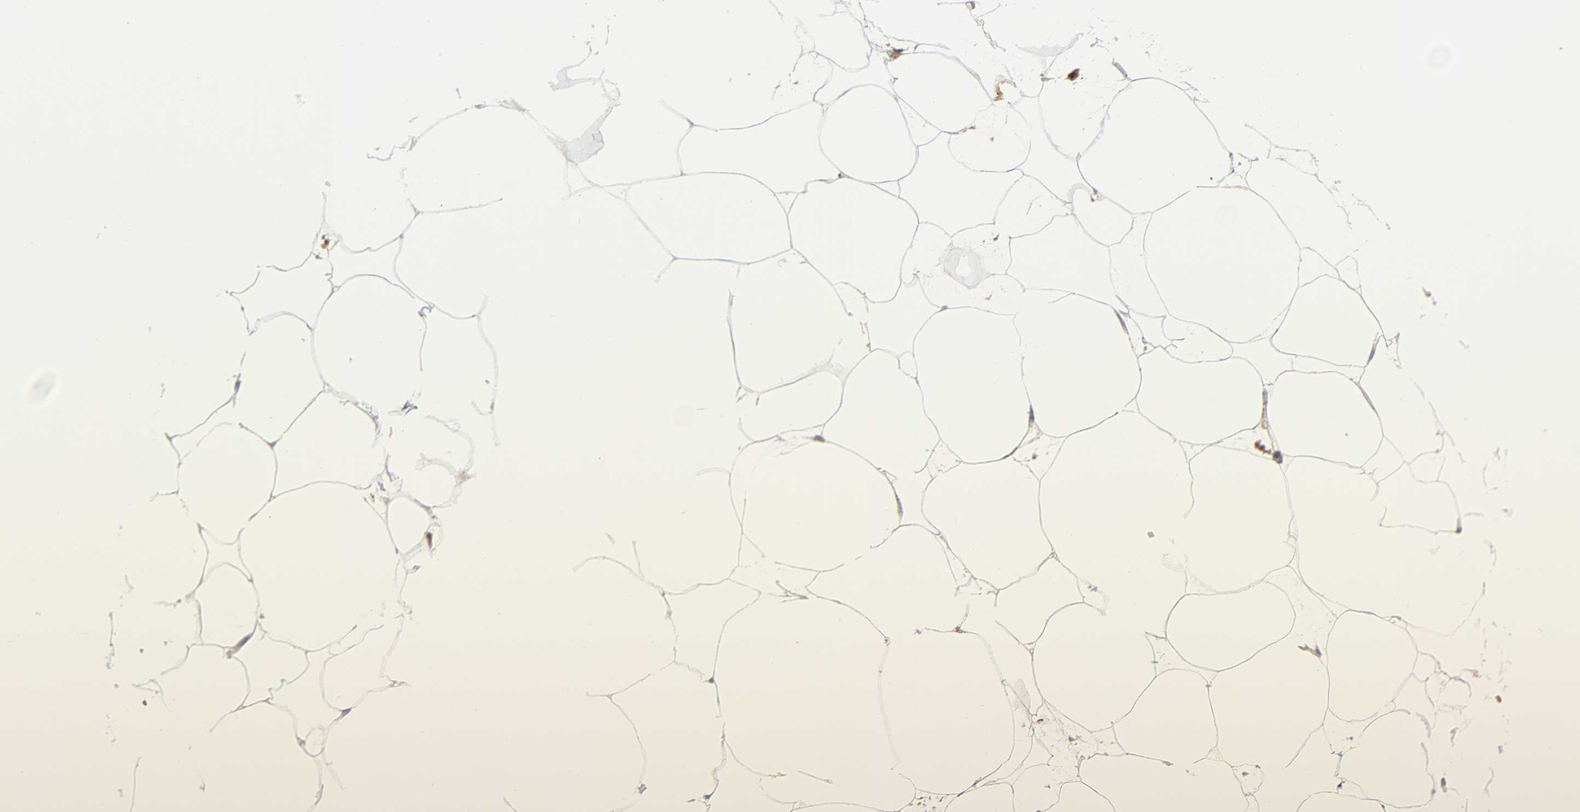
{"staining": {"intensity": "weak", "quantity": "<25%", "location": "cytoplasmic/membranous"}, "tissue": "adipose tissue", "cell_type": "Adipocytes", "image_type": "normal", "snomed": [{"axis": "morphology", "description": "Normal tissue, NOS"}, {"axis": "morphology", "description": "Duct carcinoma"}, {"axis": "topography", "description": "Breast"}, {"axis": "topography", "description": "Adipose tissue"}], "caption": "This is an immunohistochemistry (IHC) micrograph of unremarkable adipose tissue. There is no positivity in adipocytes.", "gene": "DIABLO", "patient": {"sex": "female", "age": 37}}